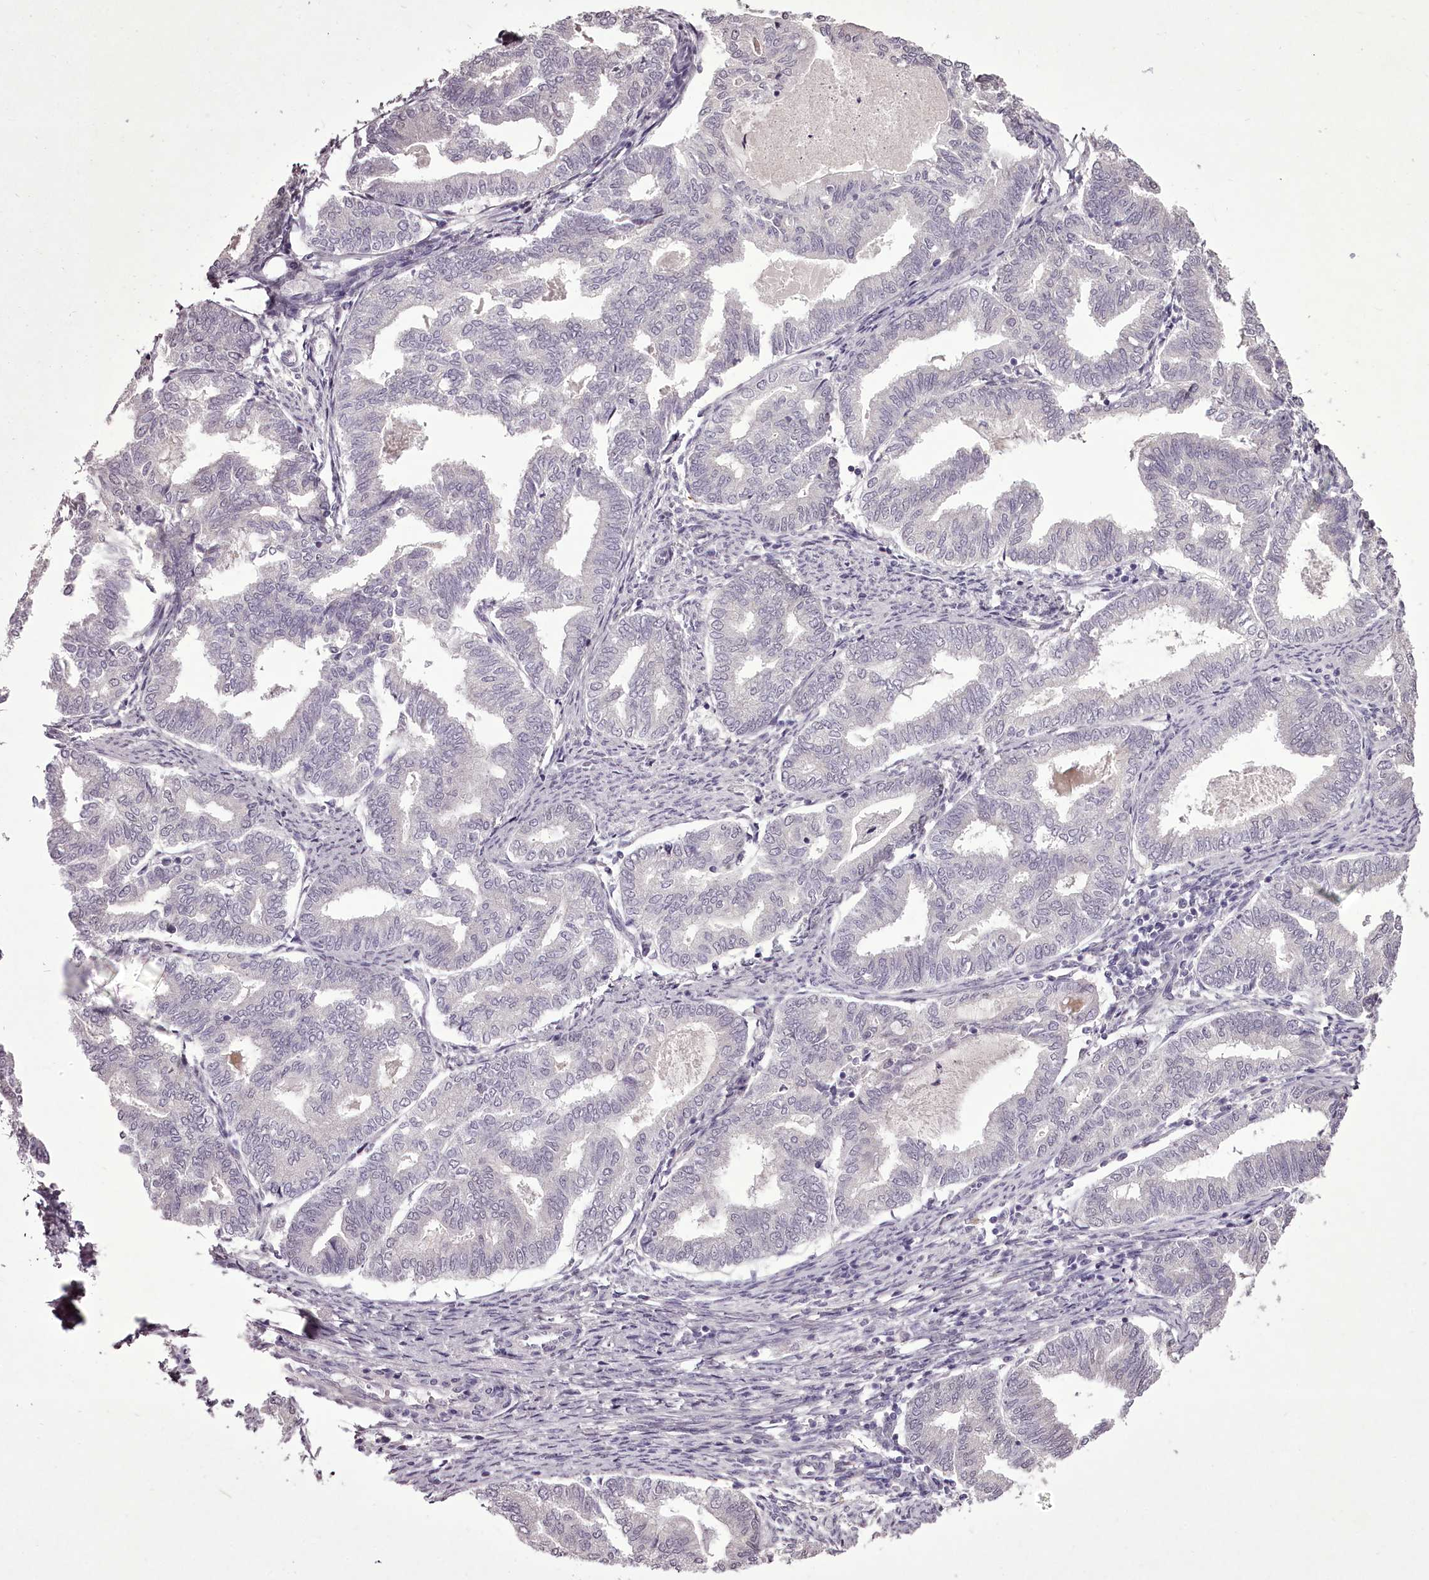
{"staining": {"intensity": "negative", "quantity": "none", "location": "none"}, "tissue": "endometrial cancer", "cell_type": "Tumor cells", "image_type": "cancer", "snomed": [{"axis": "morphology", "description": "Adenocarcinoma, NOS"}, {"axis": "topography", "description": "Endometrium"}], "caption": "Immunohistochemistry (IHC) histopathology image of neoplastic tissue: human endometrial adenocarcinoma stained with DAB (3,3'-diaminobenzidine) exhibits no significant protein positivity in tumor cells.", "gene": "C1orf56", "patient": {"sex": "female", "age": 79}}